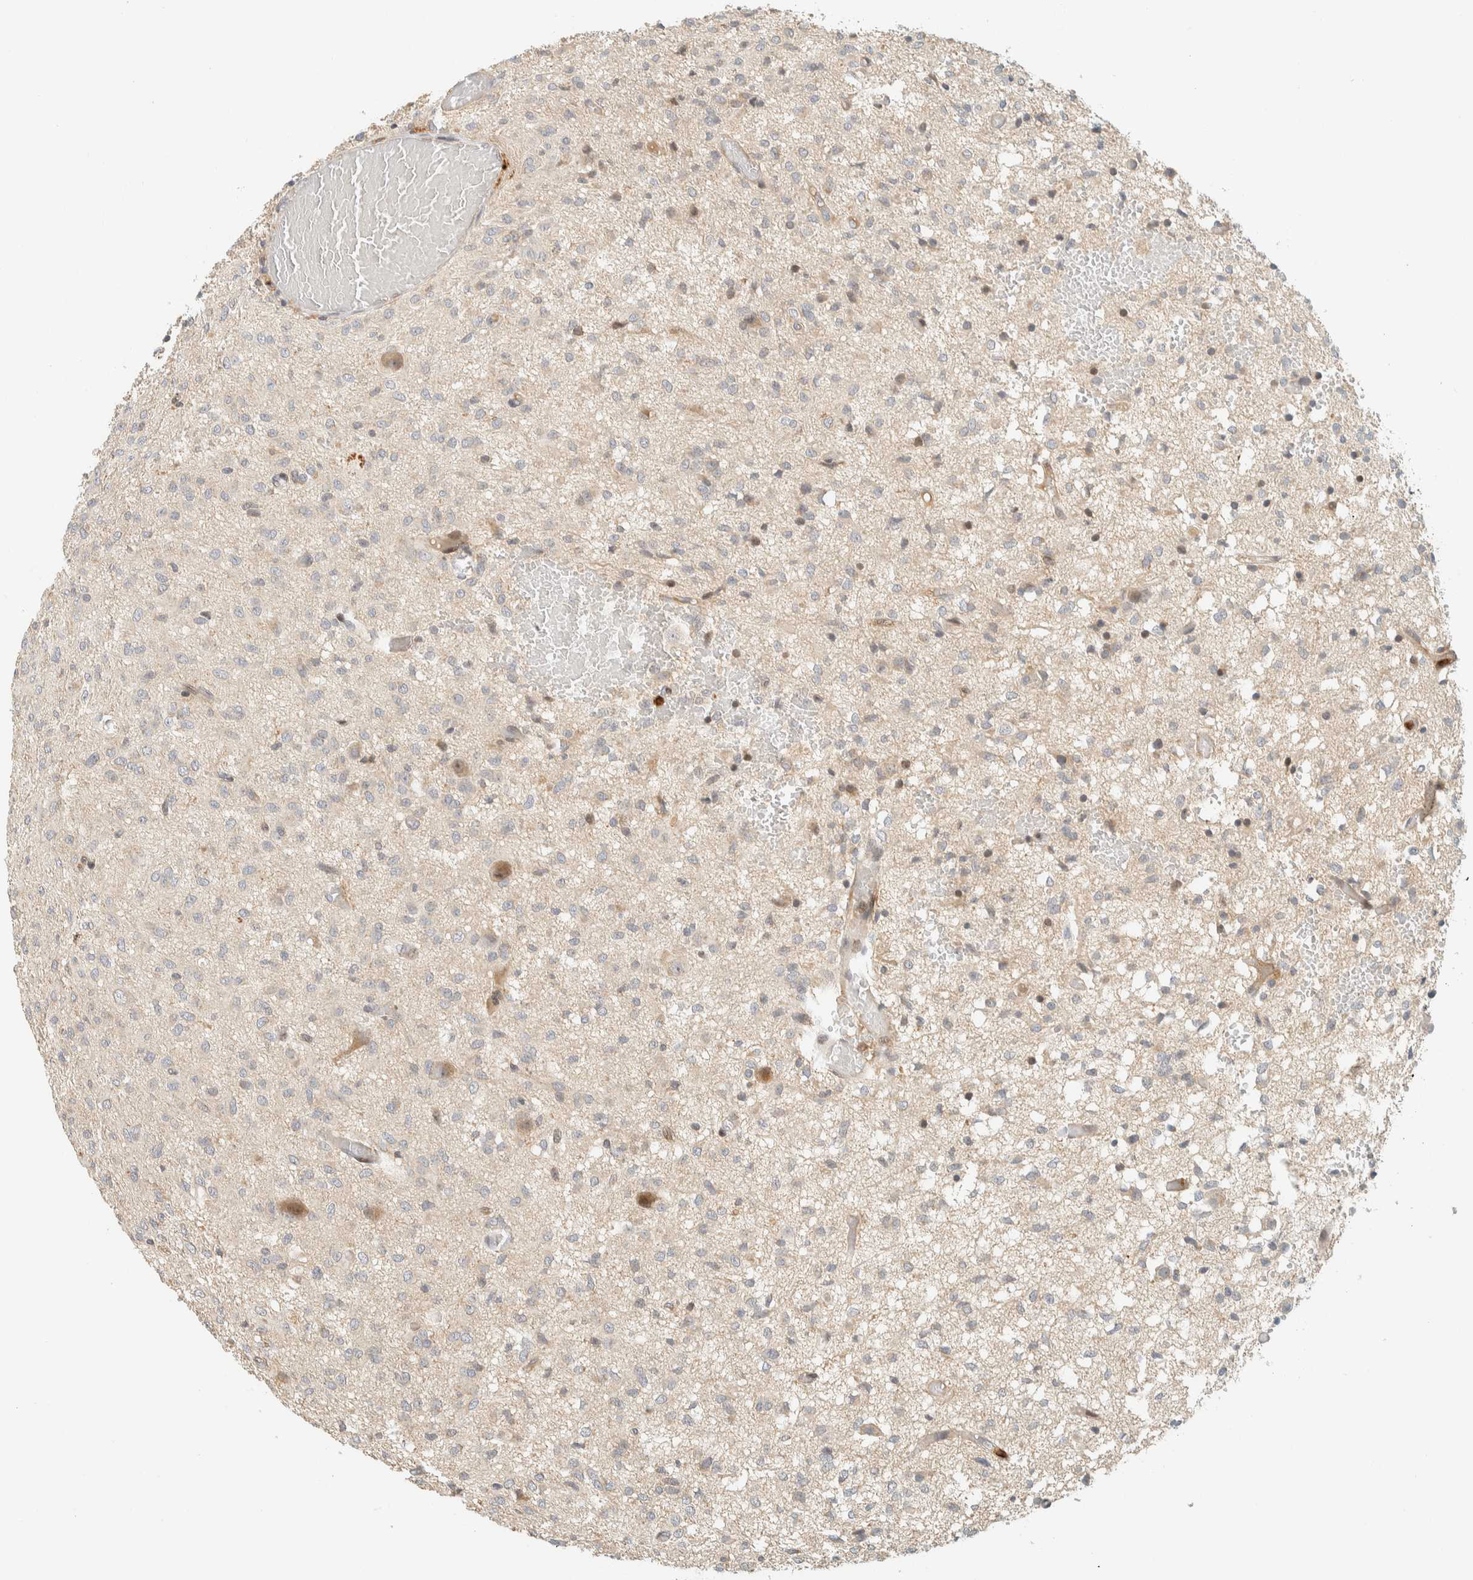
{"staining": {"intensity": "weak", "quantity": "<25%", "location": "cytoplasmic/membranous"}, "tissue": "glioma", "cell_type": "Tumor cells", "image_type": "cancer", "snomed": [{"axis": "morphology", "description": "Glioma, malignant, High grade"}, {"axis": "topography", "description": "Brain"}], "caption": "The micrograph shows no significant positivity in tumor cells of malignant high-grade glioma. (DAB IHC, high magnification).", "gene": "CCDC171", "patient": {"sex": "female", "age": 59}}